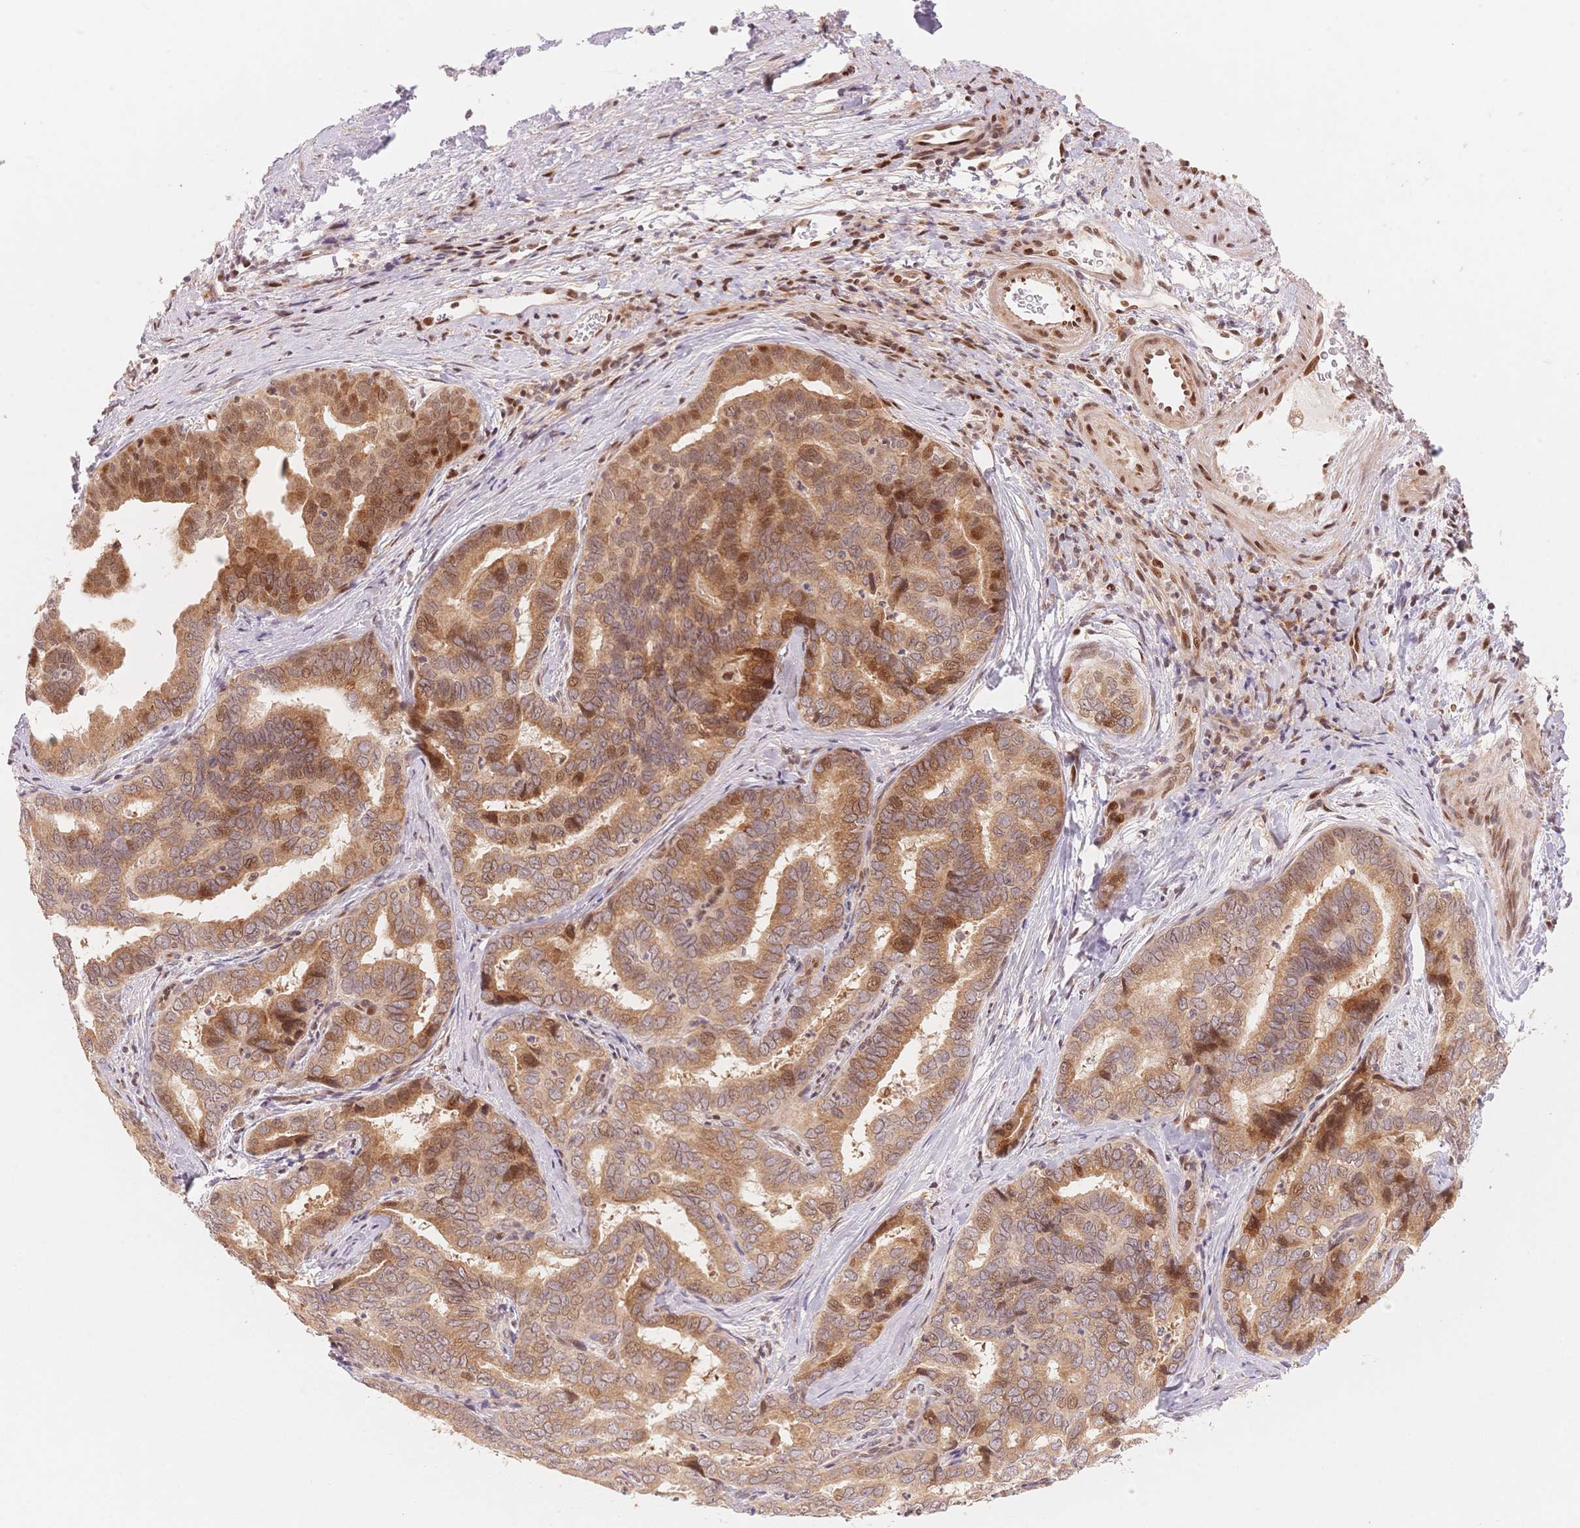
{"staining": {"intensity": "moderate", "quantity": ">75%", "location": "cytoplasmic/membranous,nuclear"}, "tissue": "liver cancer", "cell_type": "Tumor cells", "image_type": "cancer", "snomed": [{"axis": "morphology", "description": "Cholangiocarcinoma"}, {"axis": "topography", "description": "Liver"}], "caption": "Moderate cytoplasmic/membranous and nuclear protein expression is appreciated in approximately >75% of tumor cells in liver cancer (cholangiocarcinoma).", "gene": "STK39", "patient": {"sex": "female", "age": 64}}